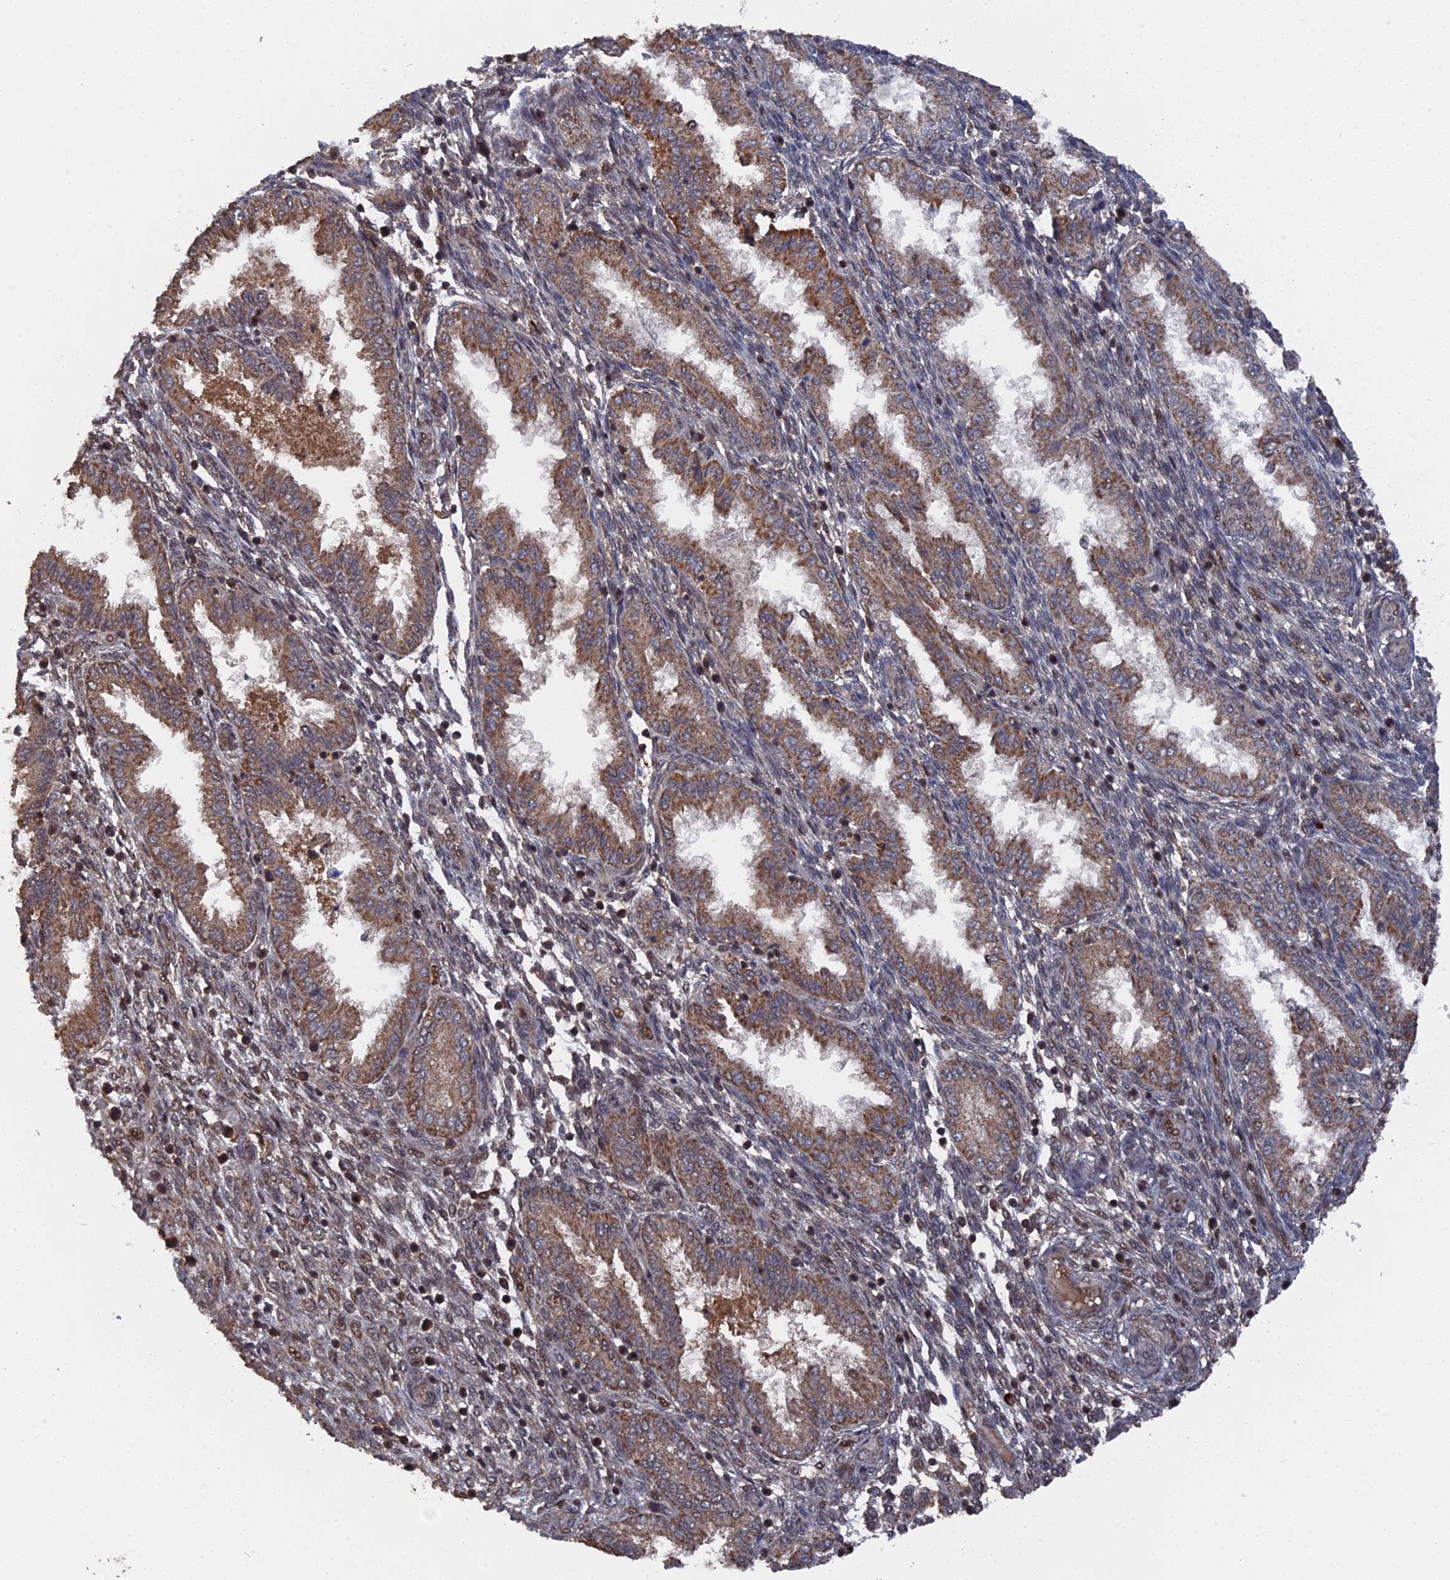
{"staining": {"intensity": "moderate", "quantity": "<25%", "location": "nuclear"}, "tissue": "endometrium", "cell_type": "Cells in endometrial stroma", "image_type": "normal", "snomed": [{"axis": "morphology", "description": "Normal tissue, NOS"}, {"axis": "topography", "description": "Endometrium"}], "caption": "Approximately <25% of cells in endometrial stroma in unremarkable endometrium demonstrate moderate nuclear protein positivity as visualized by brown immunohistochemical staining.", "gene": "CEACAM21", "patient": {"sex": "female", "age": 33}}